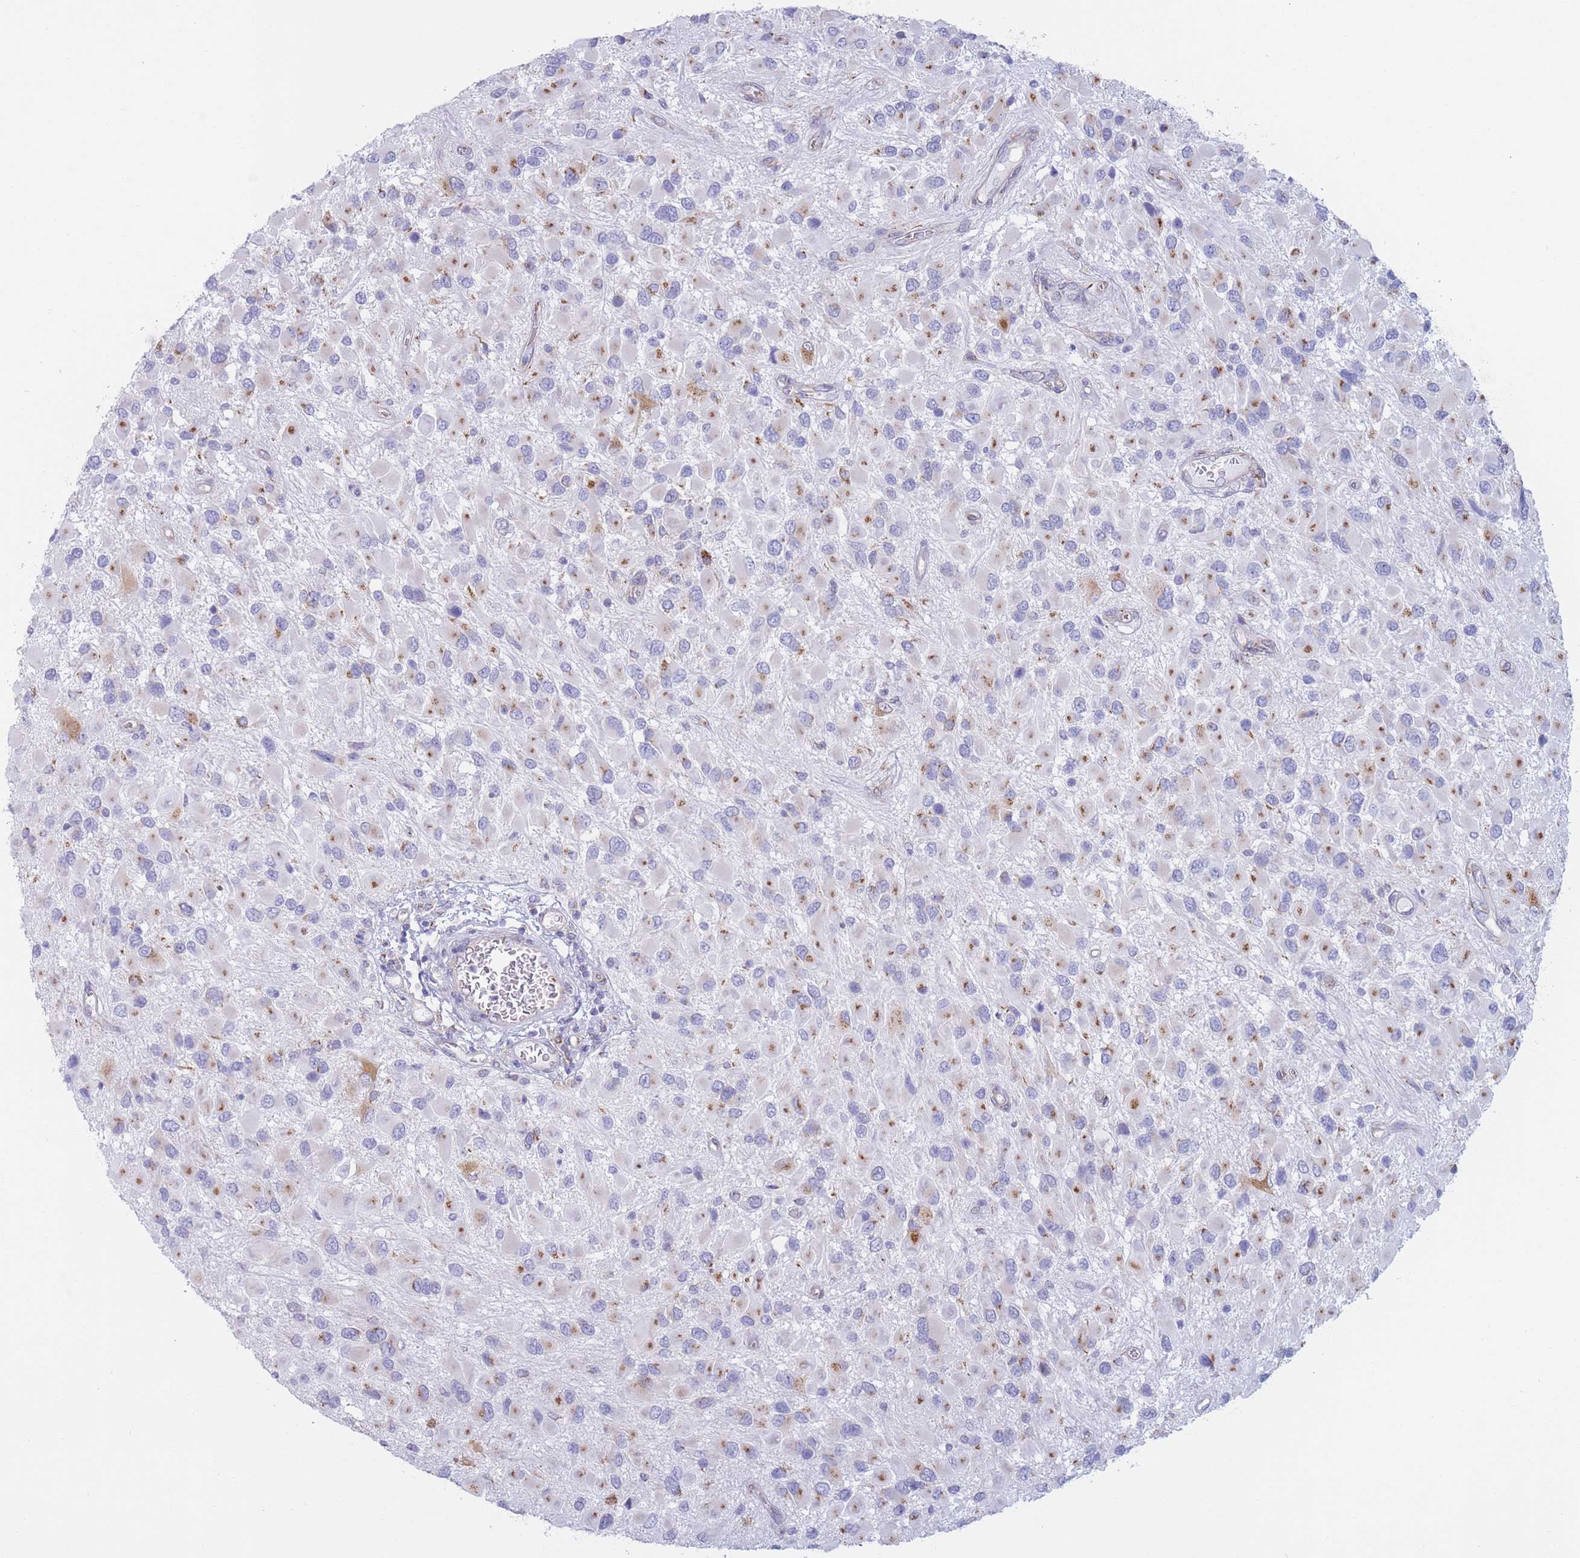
{"staining": {"intensity": "moderate", "quantity": "<25%", "location": "cytoplasmic/membranous"}, "tissue": "glioma", "cell_type": "Tumor cells", "image_type": "cancer", "snomed": [{"axis": "morphology", "description": "Glioma, malignant, High grade"}, {"axis": "topography", "description": "Brain"}], "caption": "DAB (3,3'-diaminobenzidine) immunohistochemical staining of human glioma reveals moderate cytoplasmic/membranous protein expression in approximately <25% of tumor cells. The protein is stained brown, and the nuclei are stained in blue (DAB (3,3'-diaminobenzidine) IHC with brightfield microscopy, high magnification).", "gene": "MRPL30", "patient": {"sex": "male", "age": 53}}